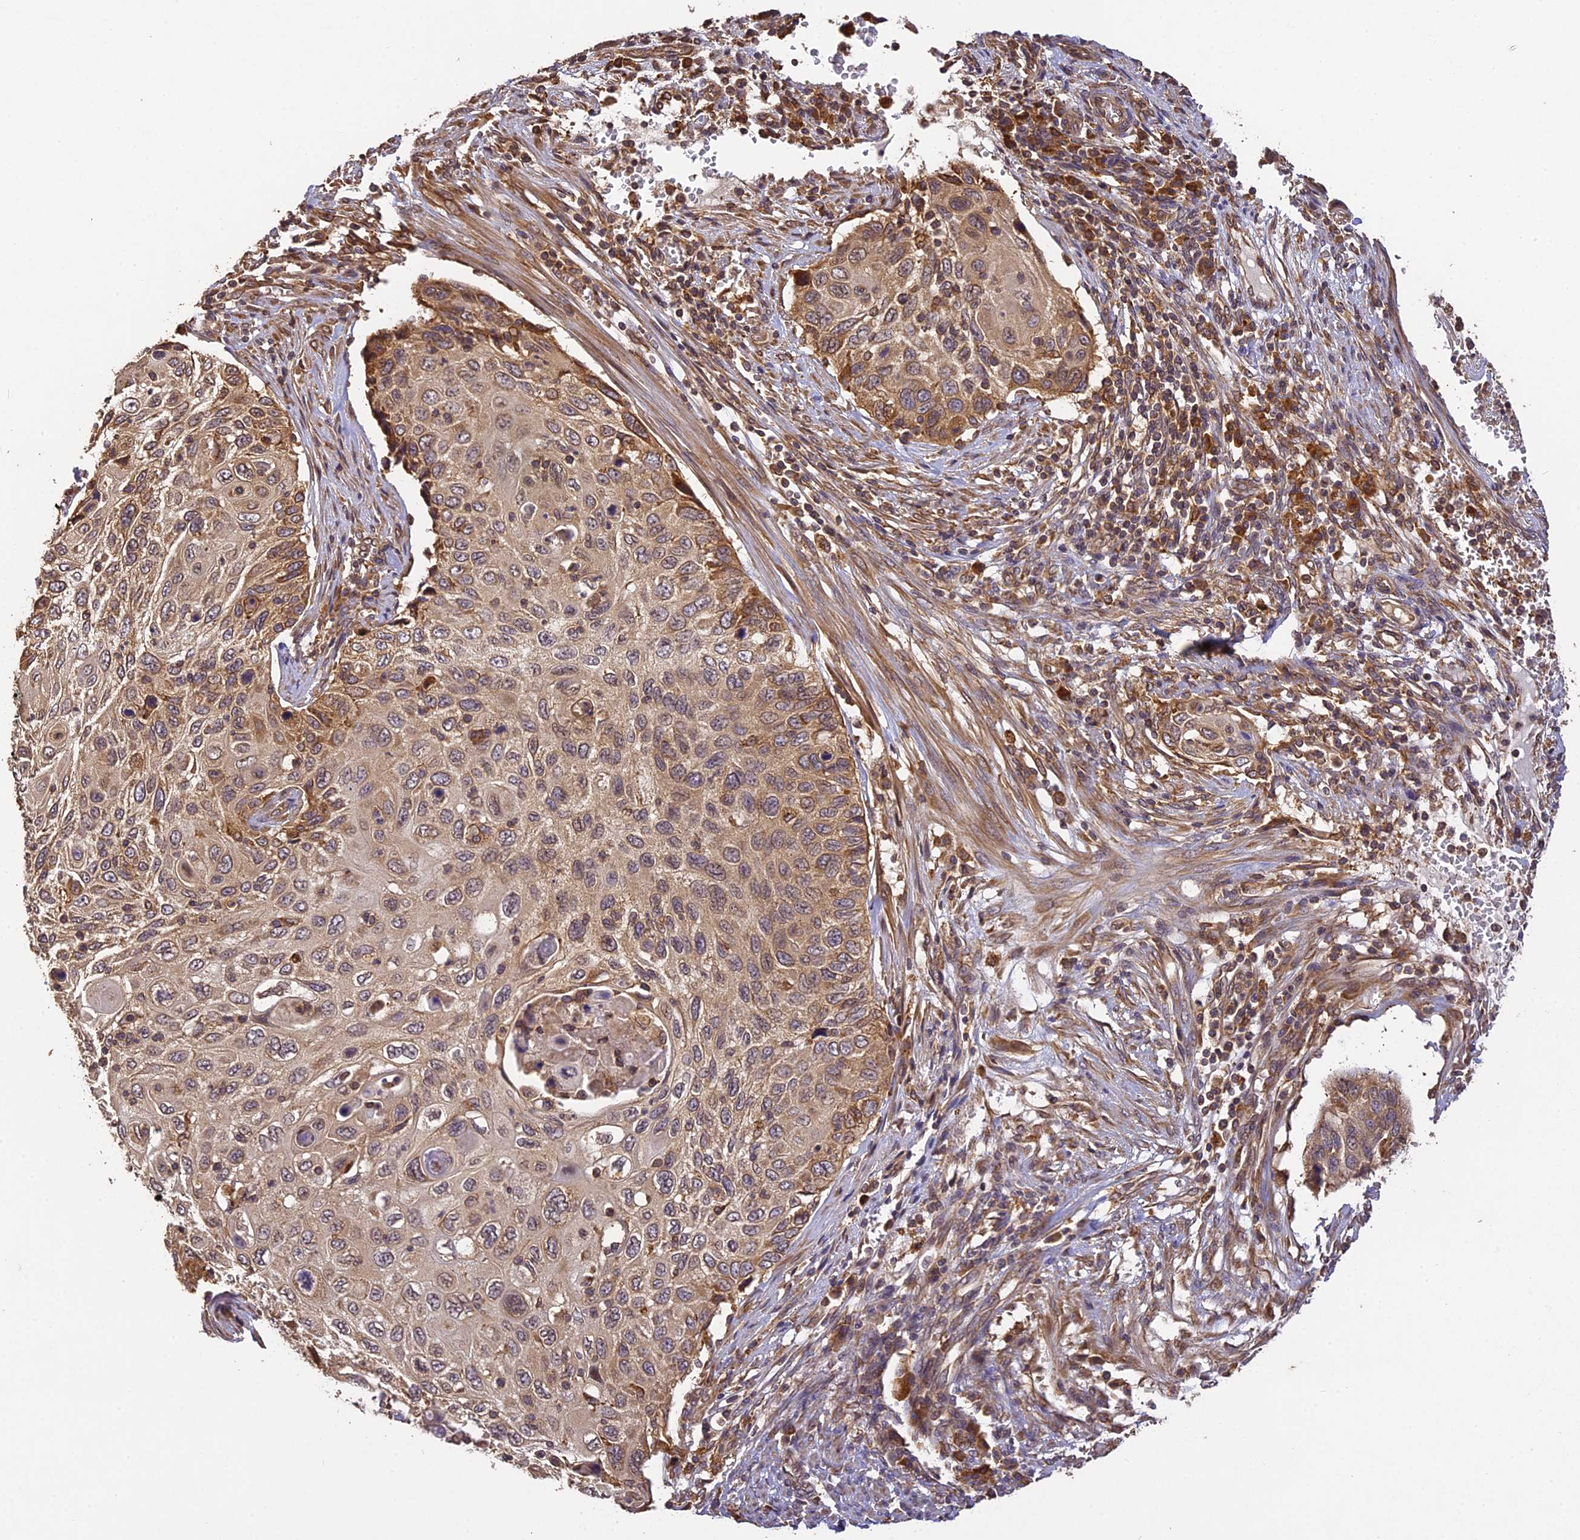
{"staining": {"intensity": "moderate", "quantity": "25%-75%", "location": "cytoplasmic/membranous"}, "tissue": "cervical cancer", "cell_type": "Tumor cells", "image_type": "cancer", "snomed": [{"axis": "morphology", "description": "Squamous cell carcinoma, NOS"}, {"axis": "topography", "description": "Cervix"}], "caption": "This histopathology image shows squamous cell carcinoma (cervical) stained with immunohistochemistry to label a protein in brown. The cytoplasmic/membranous of tumor cells show moderate positivity for the protein. Nuclei are counter-stained blue.", "gene": "BRAP", "patient": {"sex": "female", "age": 70}}